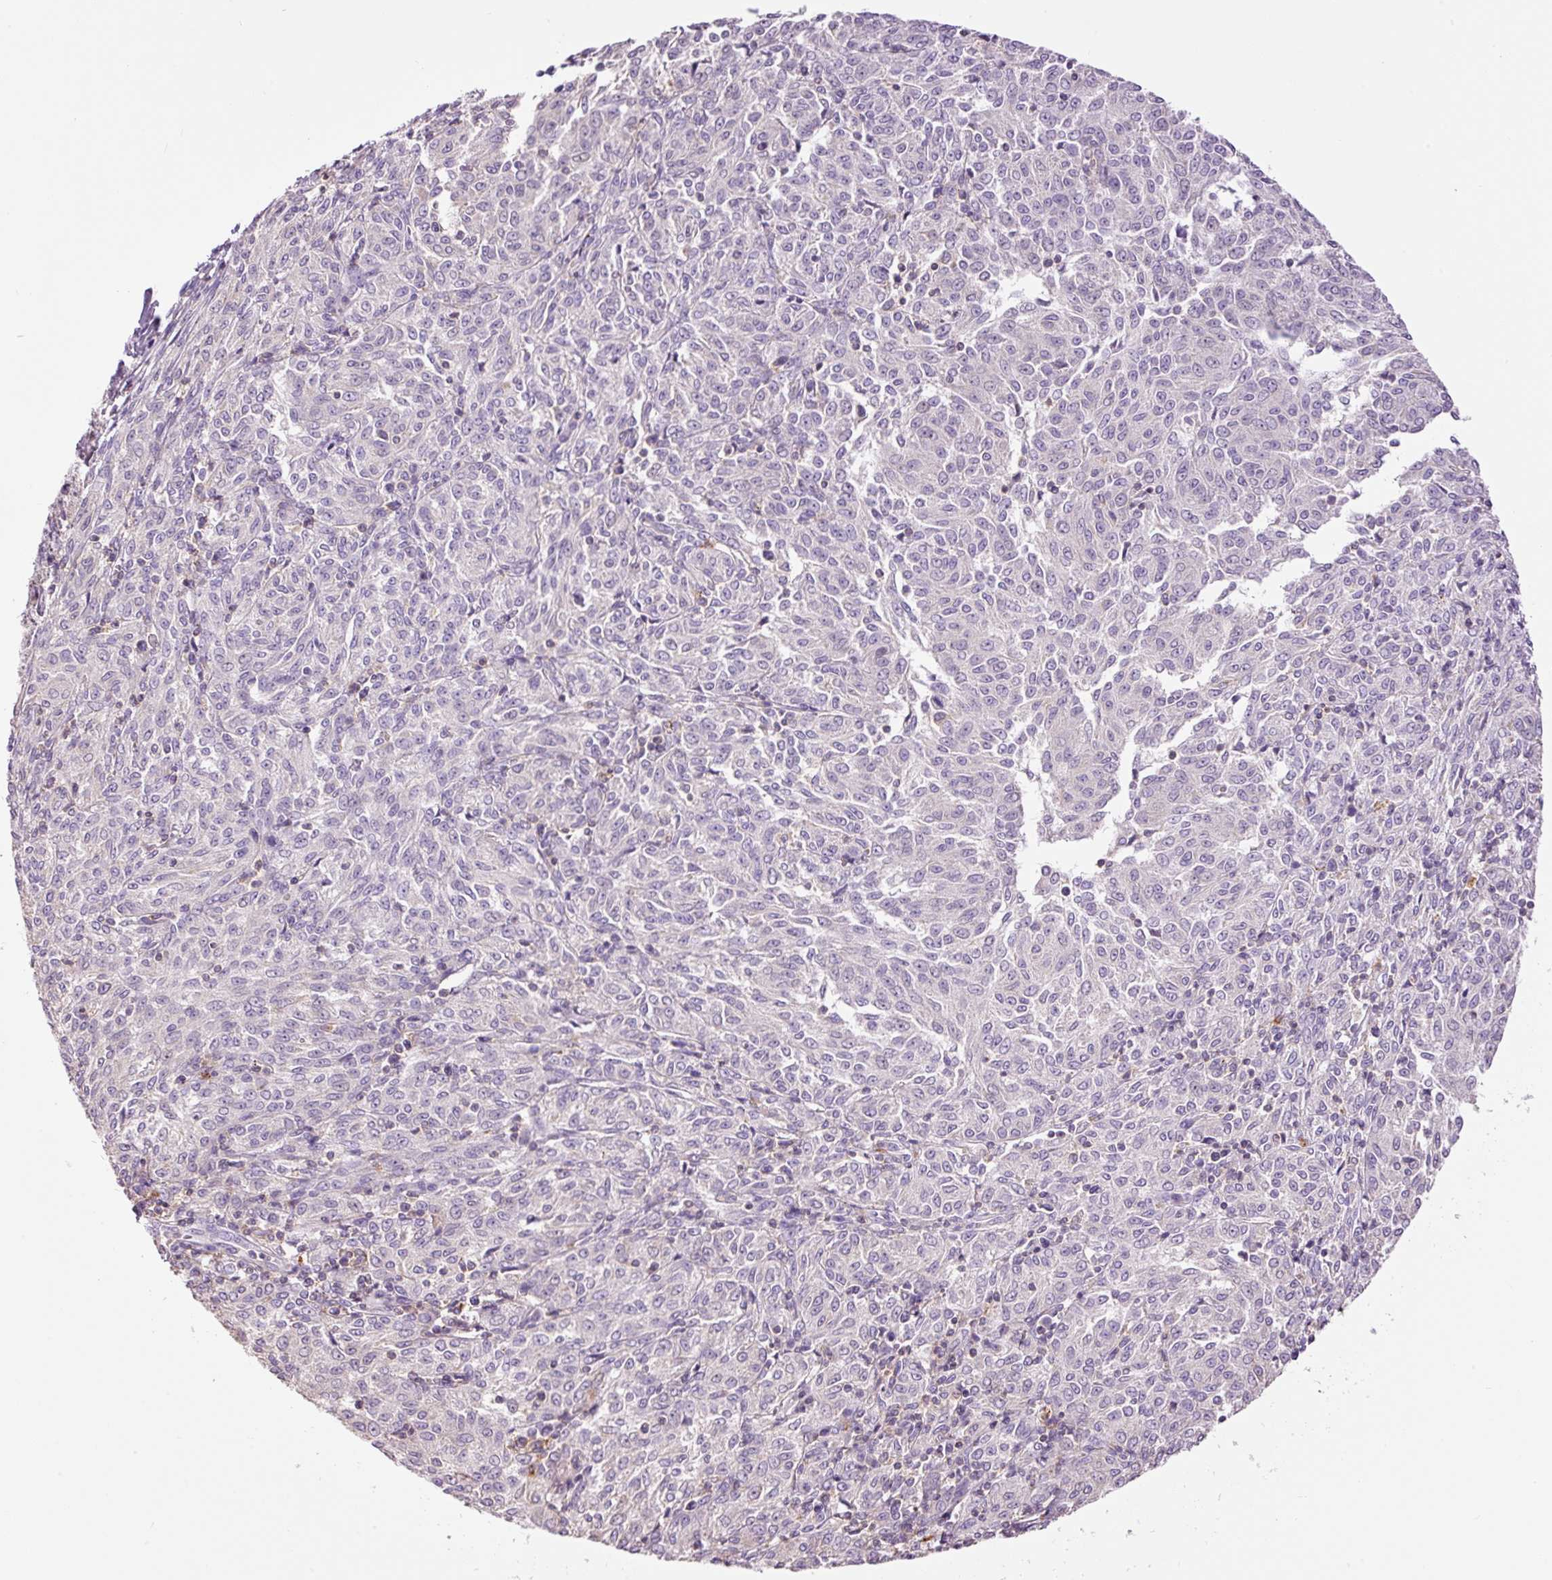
{"staining": {"intensity": "negative", "quantity": "none", "location": "none"}, "tissue": "melanoma", "cell_type": "Tumor cells", "image_type": "cancer", "snomed": [{"axis": "morphology", "description": "Malignant melanoma, NOS"}, {"axis": "topography", "description": "Skin"}], "caption": "Immunohistochemical staining of melanoma displays no significant expression in tumor cells. Brightfield microscopy of immunohistochemistry (IHC) stained with DAB (3,3'-diaminobenzidine) (brown) and hematoxylin (blue), captured at high magnification.", "gene": "DOK6", "patient": {"sex": "female", "age": 72}}